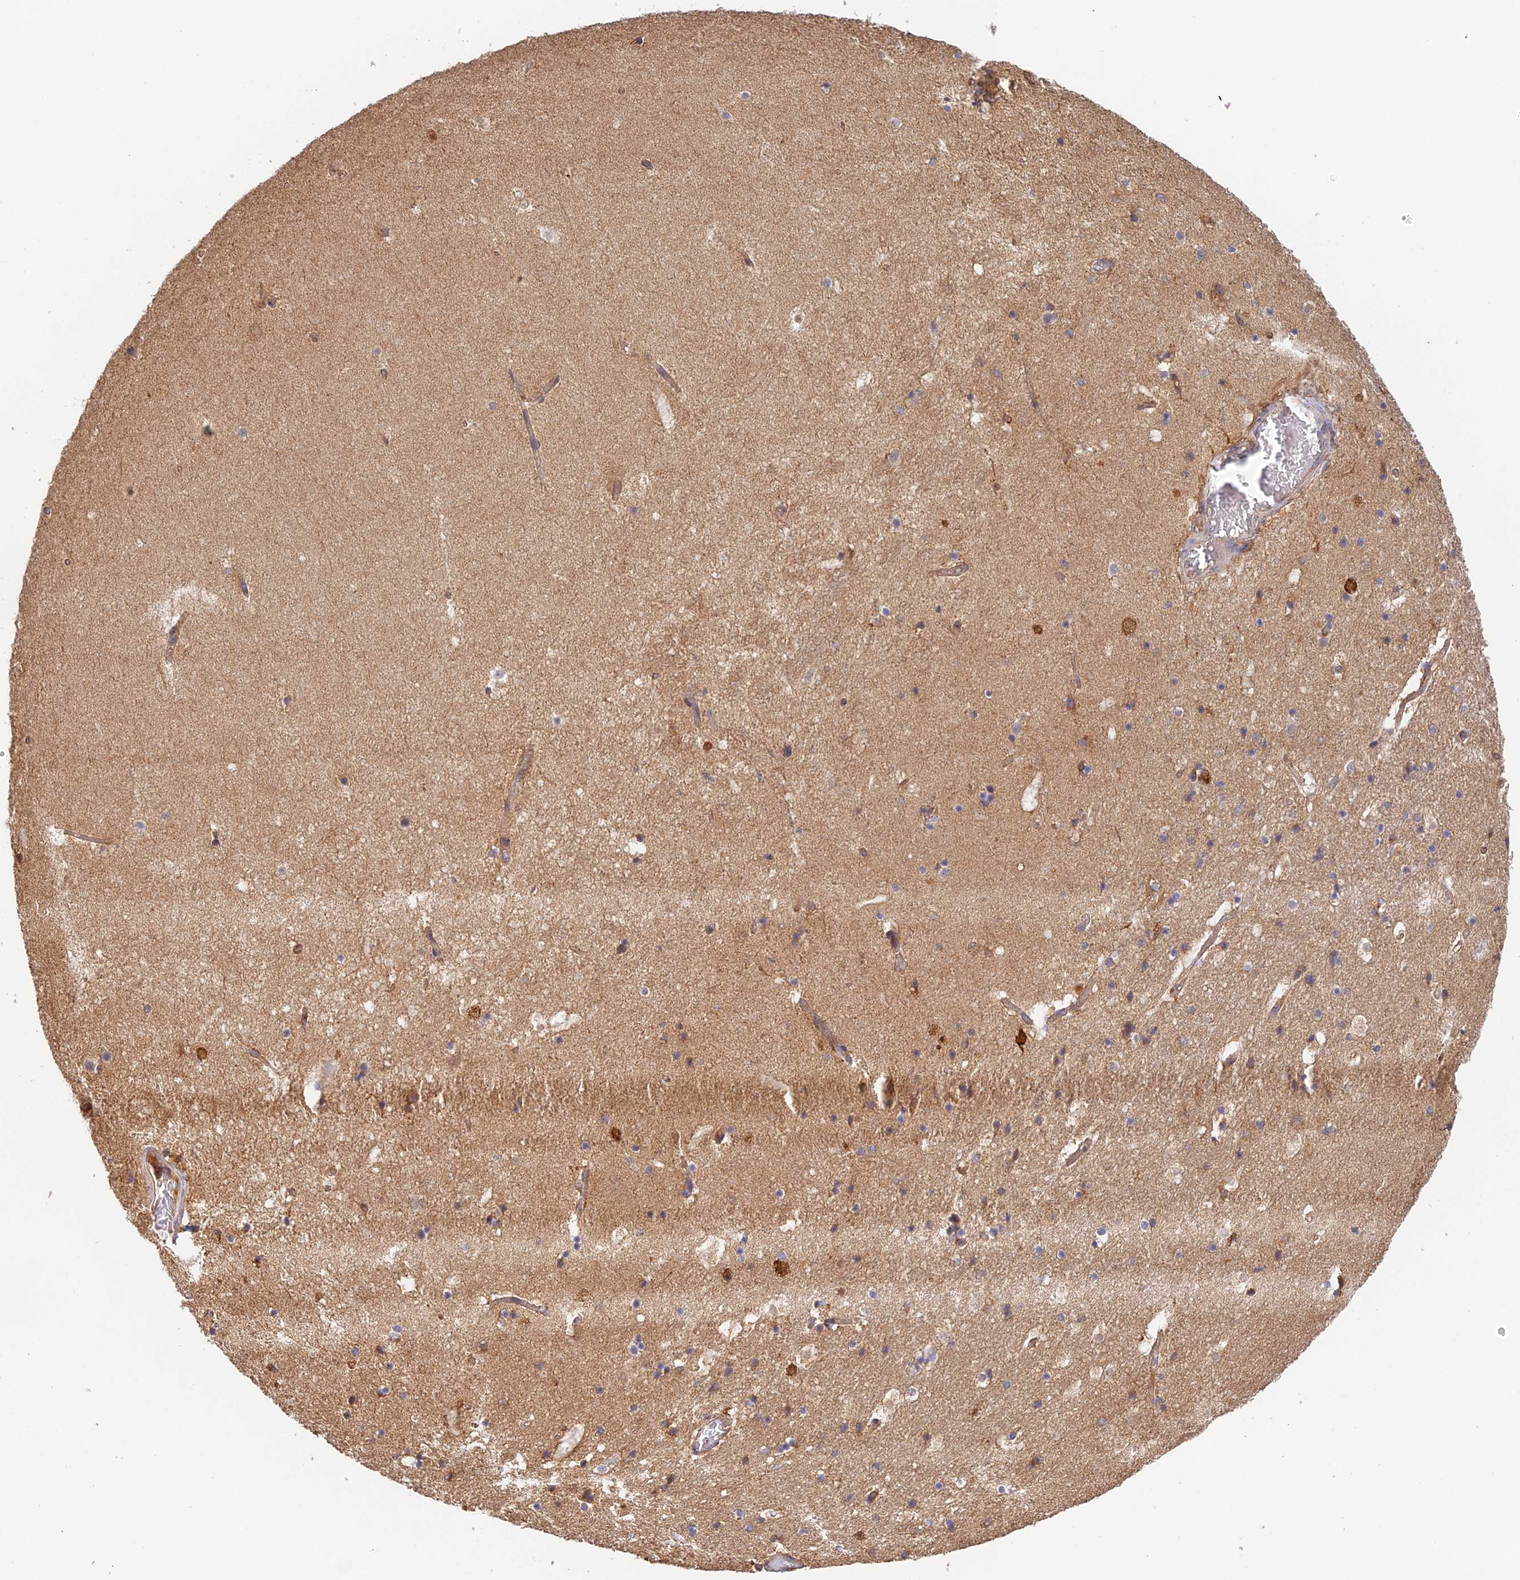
{"staining": {"intensity": "moderate", "quantity": "<25%", "location": "cytoplasmic/membranous"}, "tissue": "hippocampus", "cell_type": "Glial cells", "image_type": "normal", "snomed": [{"axis": "morphology", "description": "Normal tissue, NOS"}, {"axis": "topography", "description": "Hippocampus"}], "caption": "This is an image of IHC staining of normal hippocampus, which shows moderate positivity in the cytoplasmic/membranous of glial cells.", "gene": "MYO9A", "patient": {"sex": "female", "age": 52}}